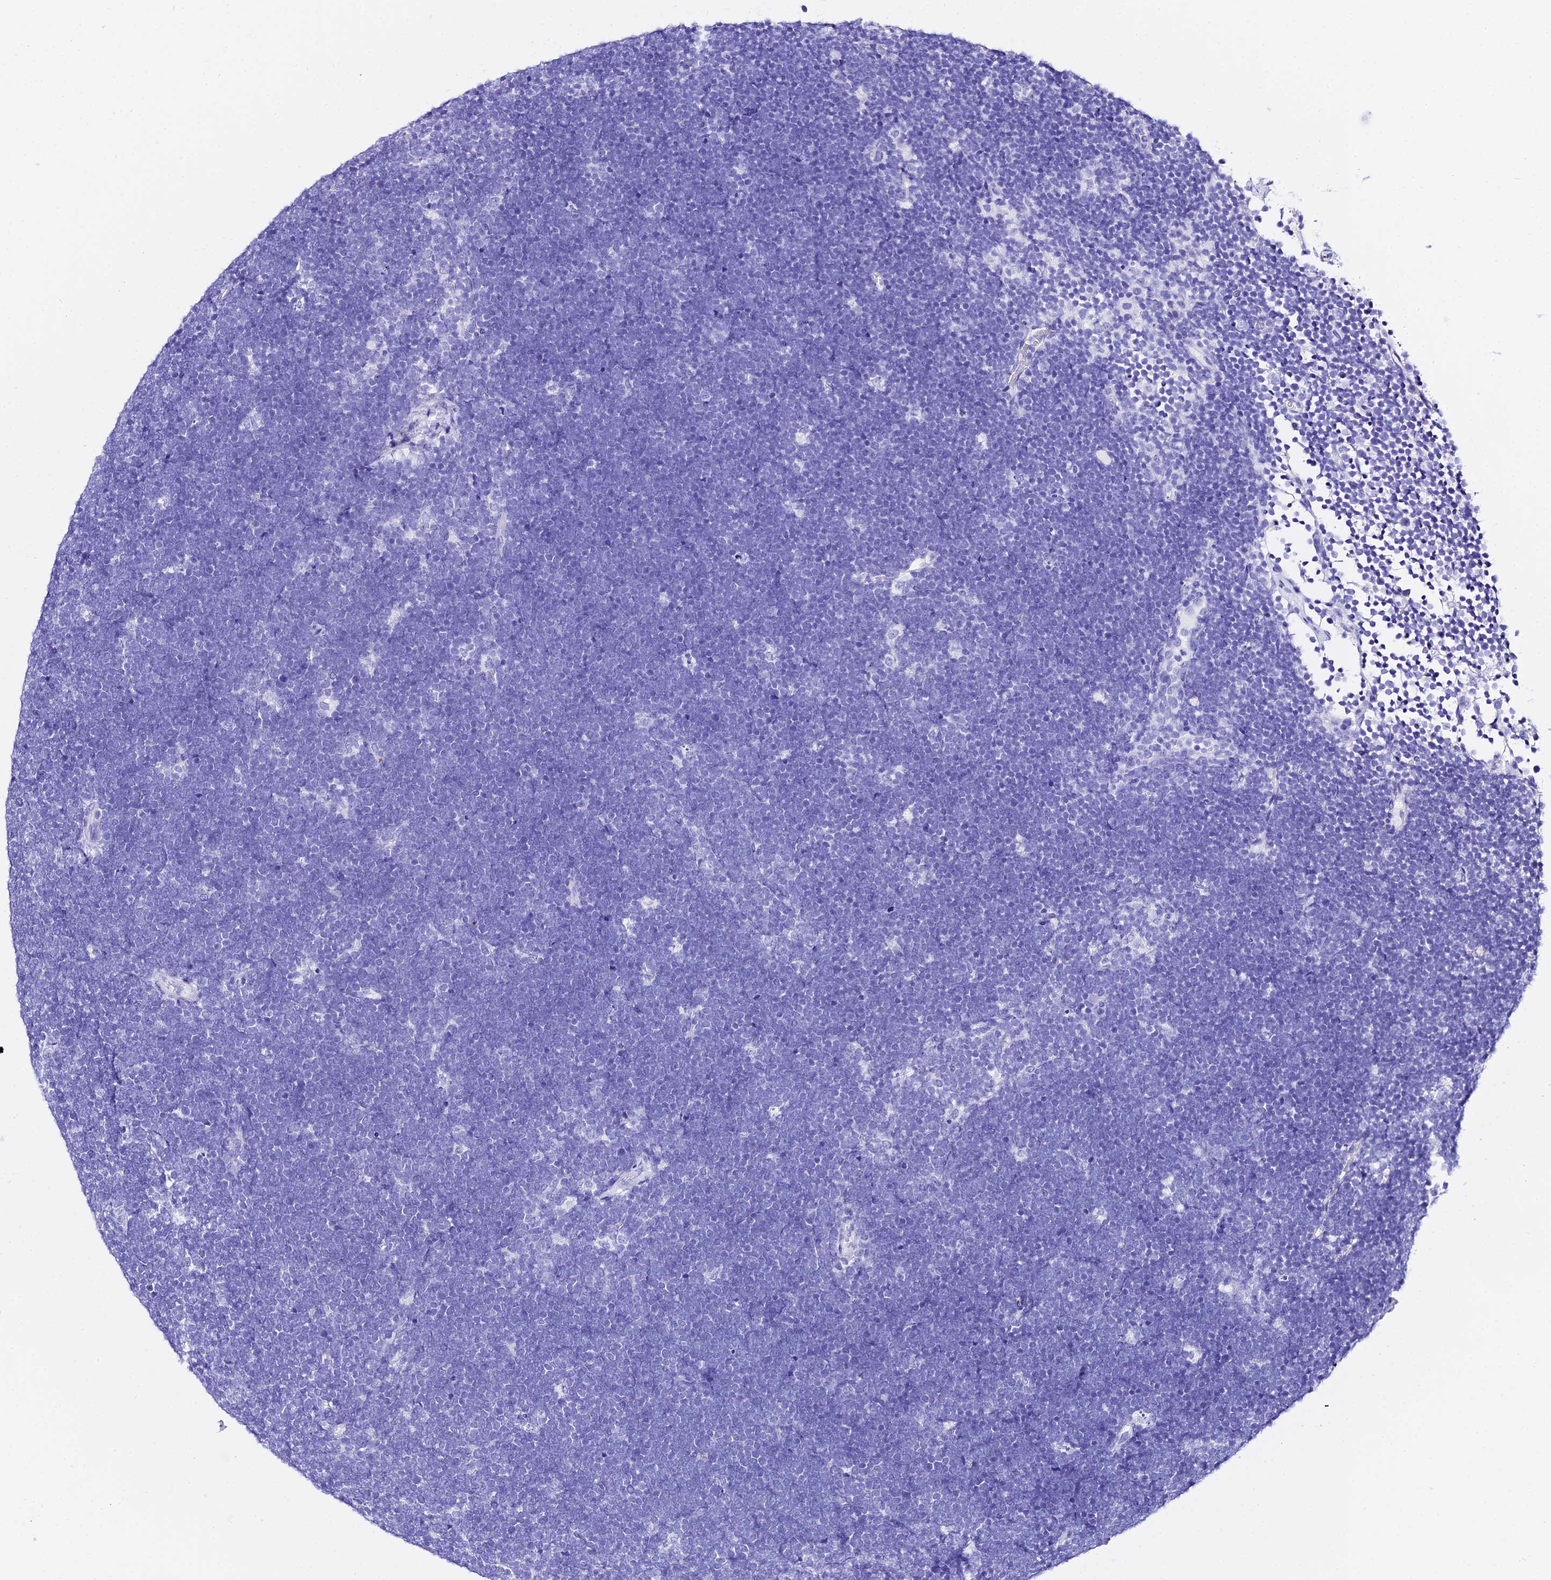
{"staining": {"intensity": "negative", "quantity": "none", "location": "none"}, "tissue": "lymphoma", "cell_type": "Tumor cells", "image_type": "cancer", "snomed": [{"axis": "morphology", "description": "Malignant lymphoma, non-Hodgkin's type, High grade"}, {"axis": "topography", "description": "Lymph node"}], "caption": "The micrograph shows no significant expression in tumor cells of high-grade malignant lymphoma, non-Hodgkin's type.", "gene": "TRMT44", "patient": {"sex": "male", "age": 13}}